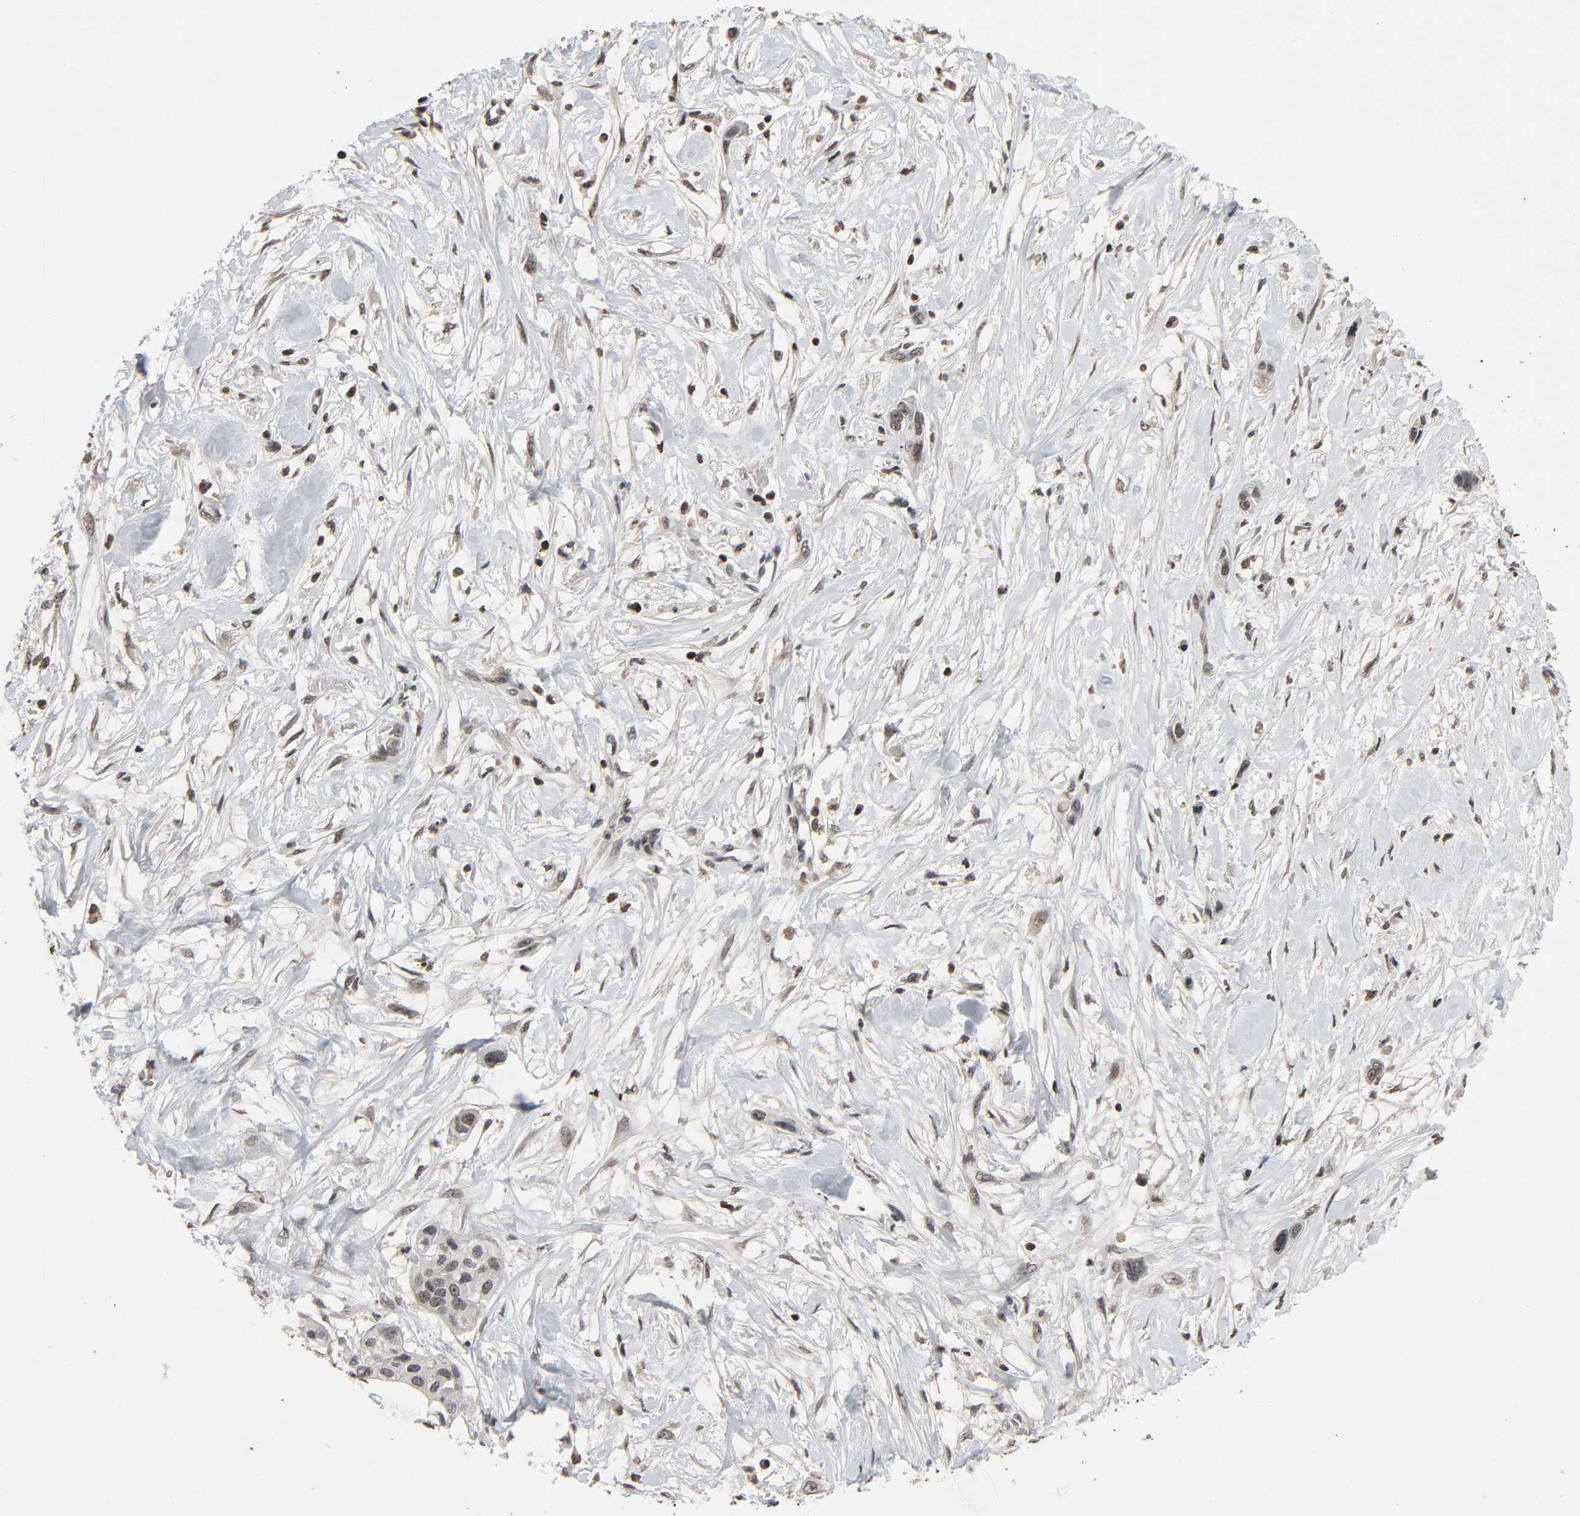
{"staining": {"intensity": "negative", "quantity": "none", "location": "none"}, "tissue": "pancreatic cancer", "cell_type": "Tumor cells", "image_type": "cancer", "snomed": [{"axis": "morphology", "description": "Adenocarcinoma, NOS"}, {"axis": "topography", "description": "Pancreas"}], "caption": "IHC image of neoplastic tissue: human pancreatic adenocarcinoma stained with DAB shows no significant protein positivity in tumor cells. (IHC, brightfield microscopy, high magnification).", "gene": "STK4", "patient": {"sex": "female", "age": 60}}